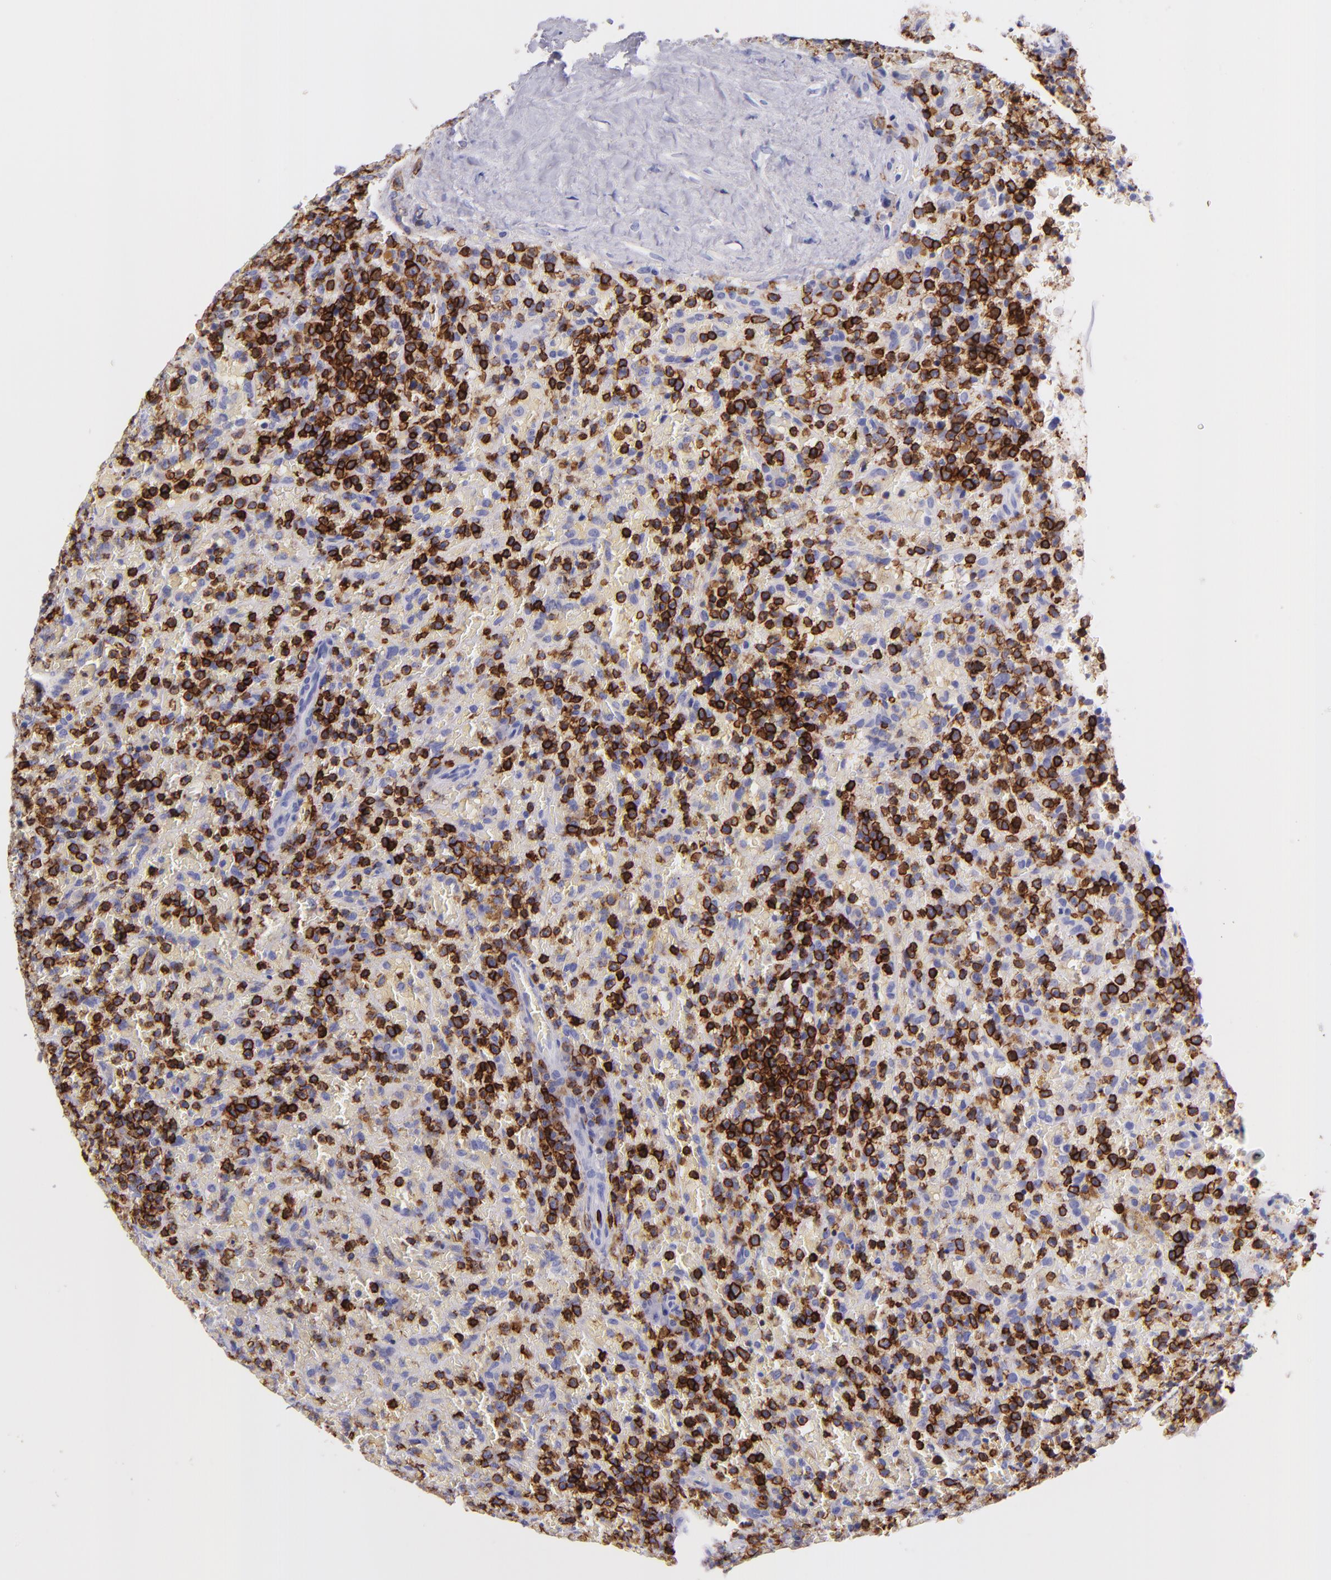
{"staining": {"intensity": "strong", "quantity": "25%-75%", "location": "cytoplasmic/membranous"}, "tissue": "lymphoma", "cell_type": "Tumor cells", "image_type": "cancer", "snomed": [{"axis": "morphology", "description": "Malignant lymphoma, non-Hodgkin's type, High grade"}, {"axis": "topography", "description": "Spleen"}, {"axis": "topography", "description": "Lymph node"}], "caption": "Protein expression analysis of human high-grade malignant lymphoma, non-Hodgkin's type reveals strong cytoplasmic/membranous positivity in about 25%-75% of tumor cells. The staining is performed using DAB (3,3'-diaminobenzidine) brown chromogen to label protein expression. The nuclei are counter-stained blue using hematoxylin.", "gene": "SPN", "patient": {"sex": "female", "age": 70}}